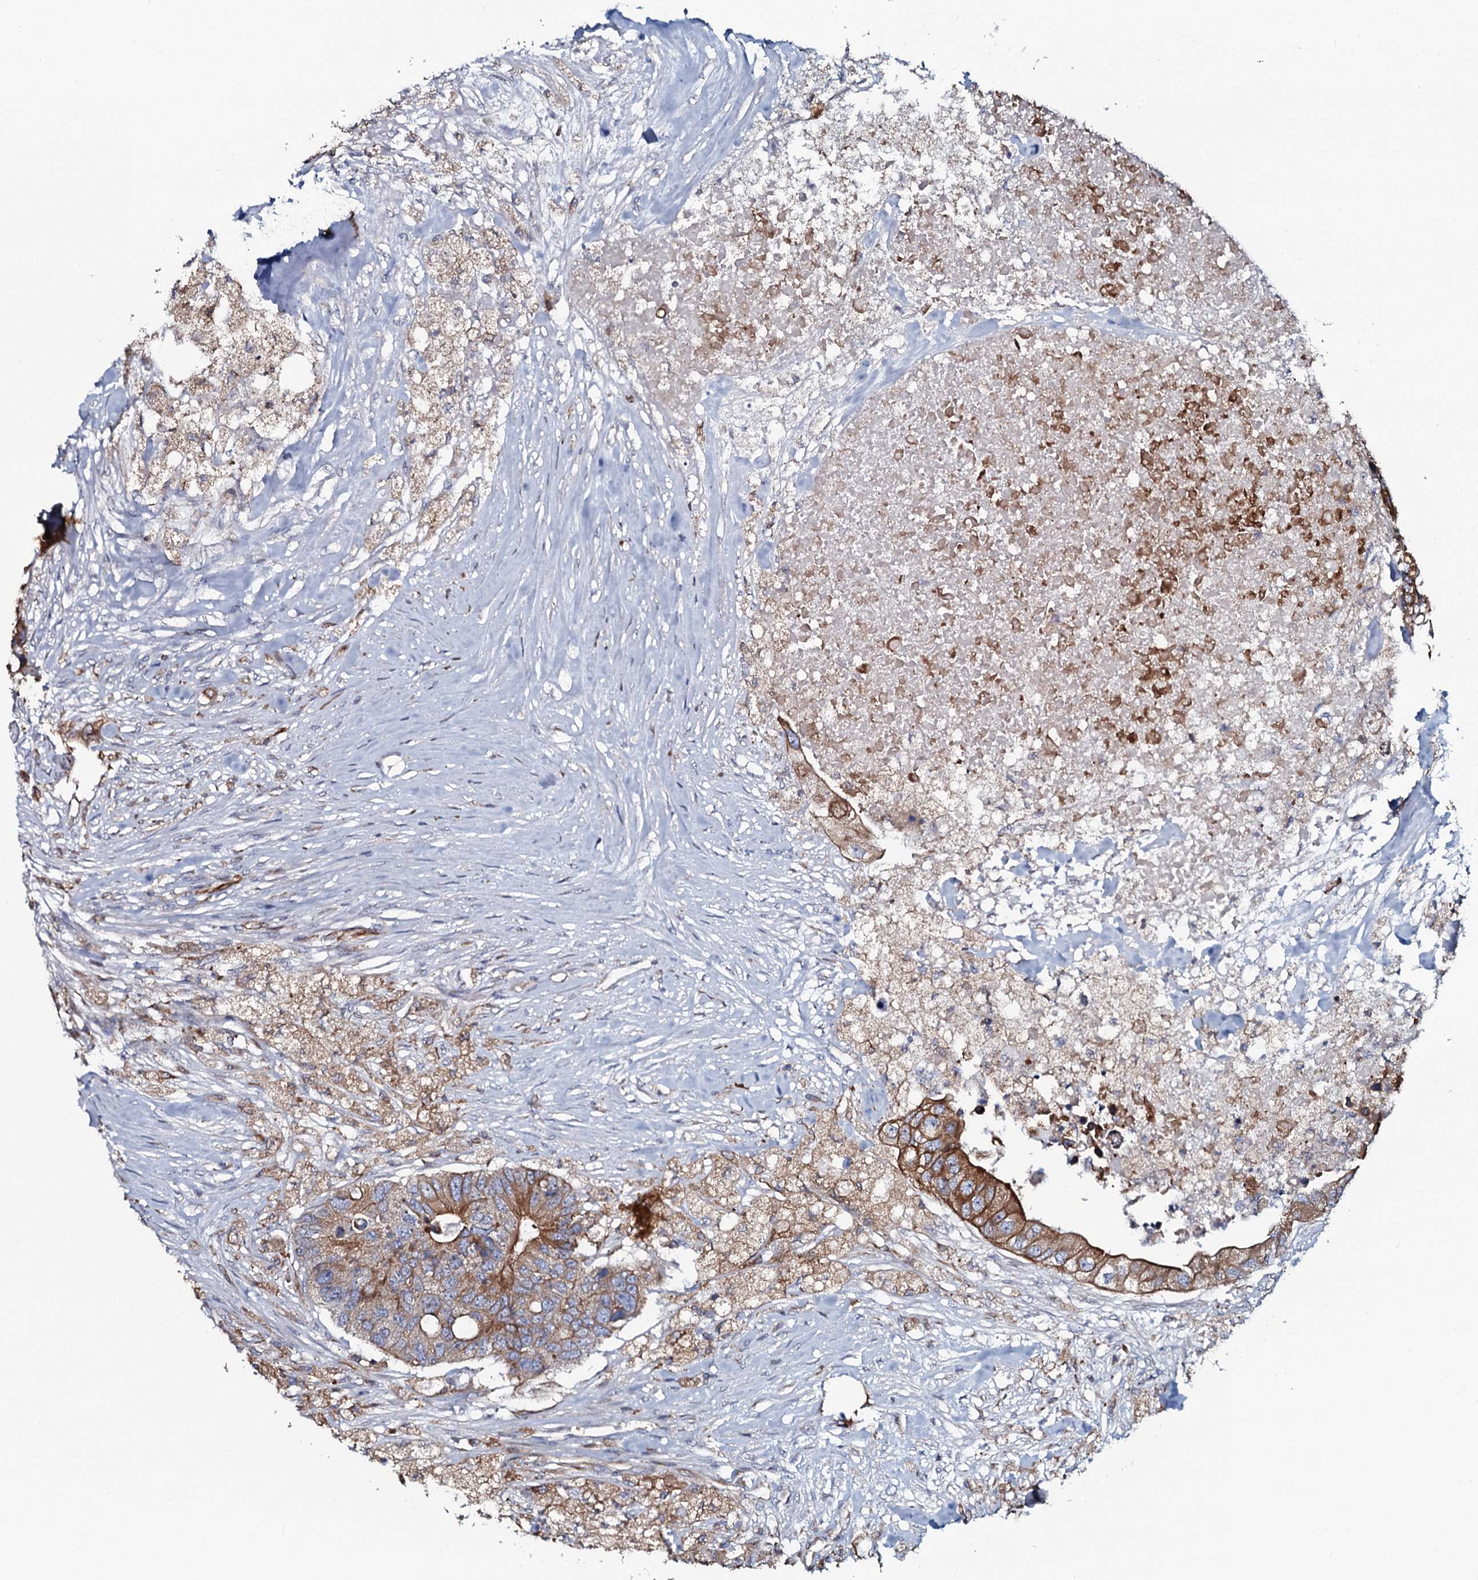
{"staining": {"intensity": "strong", "quantity": ">75%", "location": "cytoplasmic/membranous"}, "tissue": "colorectal cancer", "cell_type": "Tumor cells", "image_type": "cancer", "snomed": [{"axis": "morphology", "description": "Adenocarcinoma, NOS"}, {"axis": "topography", "description": "Colon"}], "caption": "DAB (3,3'-diaminobenzidine) immunohistochemical staining of adenocarcinoma (colorectal) reveals strong cytoplasmic/membranous protein staining in approximately >75% of tumor cells.", "gene": "TMEM151A", "patient": {"sex": "male", "age": 71}}